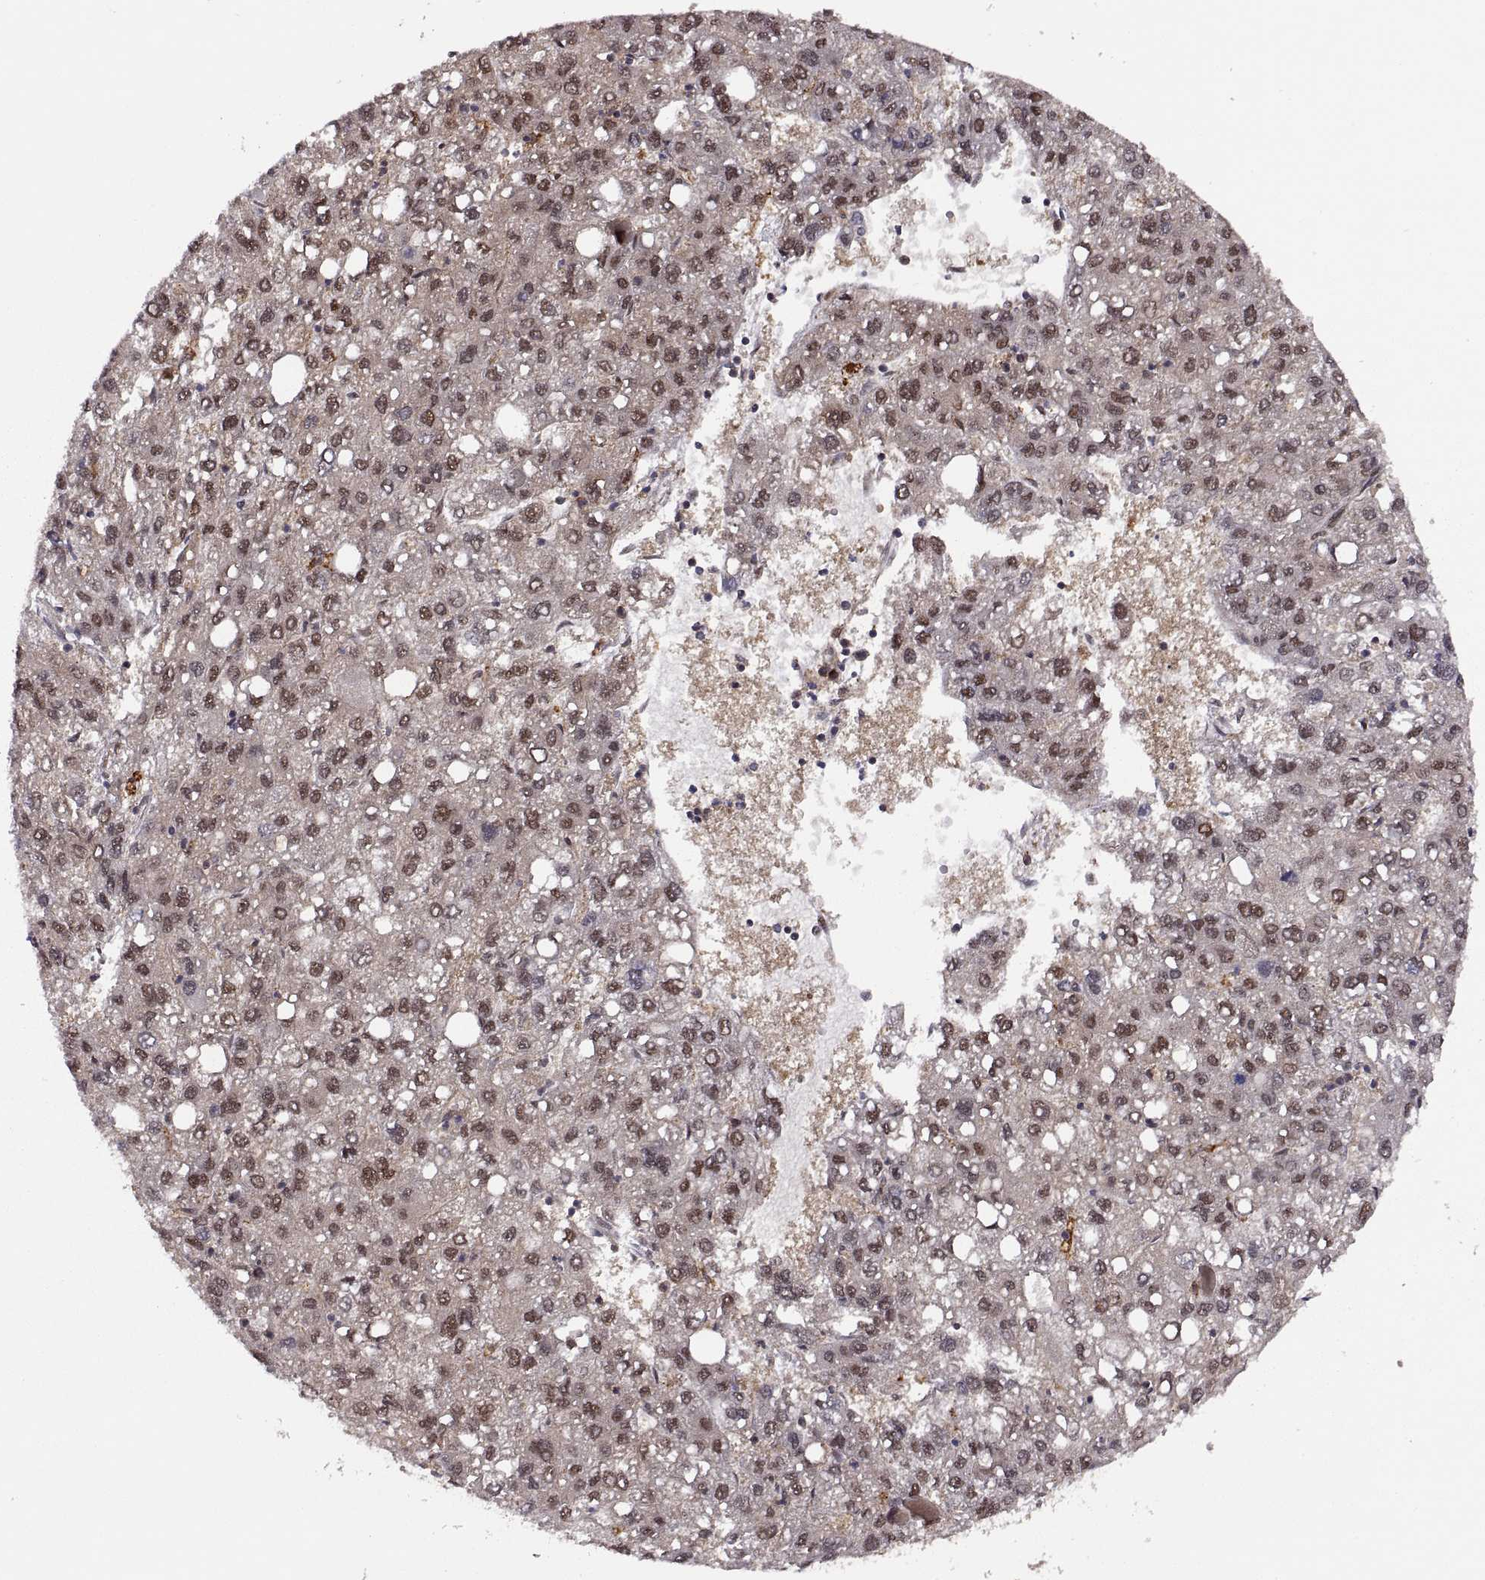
{"staining": {"intensity": "weak", "quantity": ">75%", "location": "cytoplasmic/membranous,nuclear"}, "tissue": "liver cancer", "cell_type": "Tumor cells", "image_type": "cancer", "snomed": [{"axis": "morphology", "description": "Carcinoma, Hepatocellular, NOS"}, {"axis": "topography", "description": "Liver"}], "caption": "This micrograph shows IHC staining of human liver cancer (hepatocellular carcinoma), with low weak cytoplasmic/membranous and nuclear positivity in approximately >75% of tumor cells.", "gene": "PSMC2", "patient": {"sex": "female", "age": 82}}